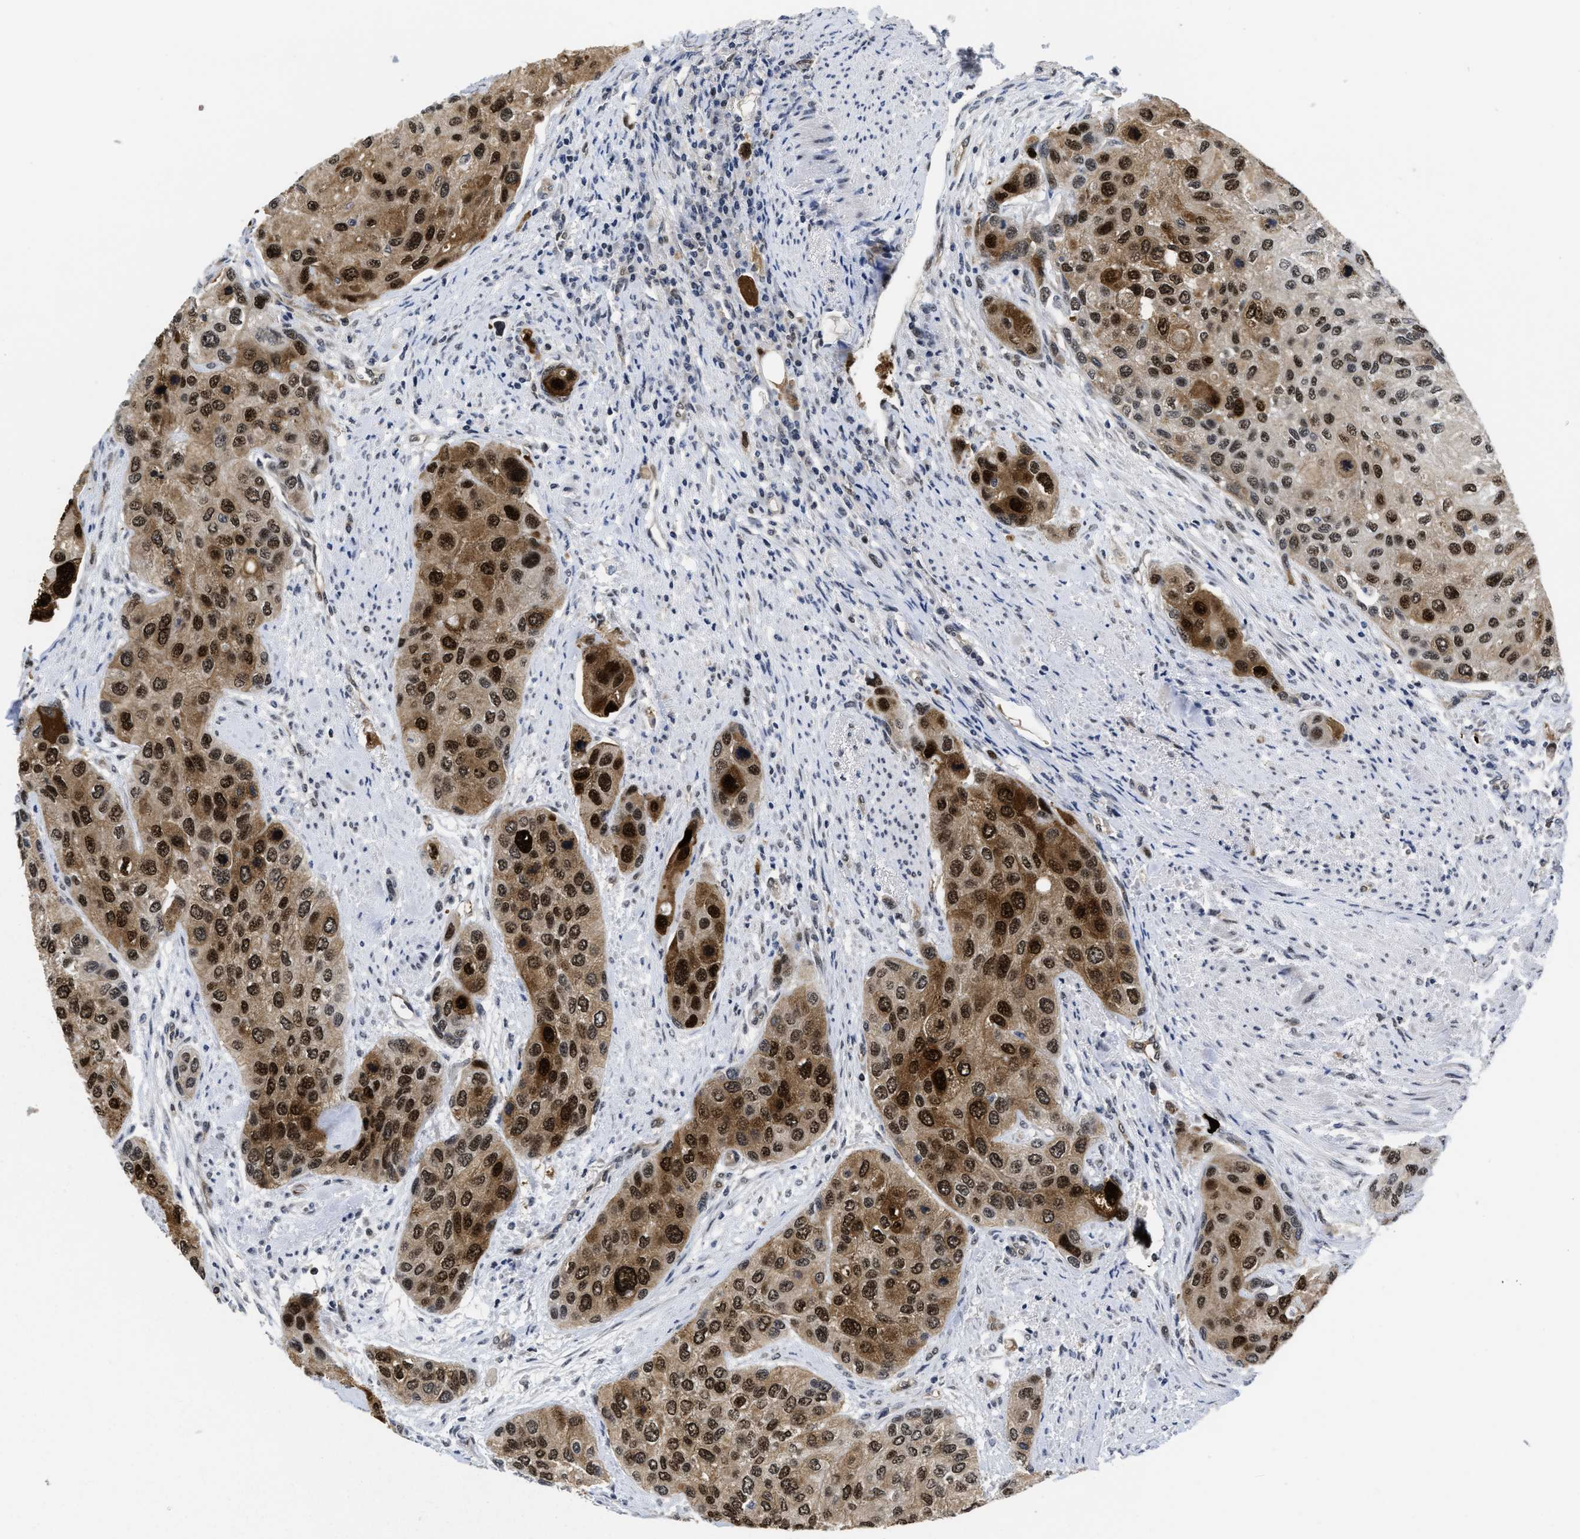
{"staining": {"intensity": "strong", "quantity": ">75%", "location": "cytoplasmic/membranous,nuclear"}, "tissue": "urothelial cancer", "cell_type": "Tumor cells", "image_type": "cancer", "snomed": [{"axis": "morphology", "description": "Urothelial carcinoma, High grade"}, {"axis": "topography", "description": "Urinary bladder"}], "caption": "Protein staining by immunohistochemistry (IHC) displays strong cytoplasmic/membranous and nuclear positivity in about >75% of tumor cells in urothelial cancer.", "gene": "HIF1A", "patient": {"sex": "female", "age": 56}}